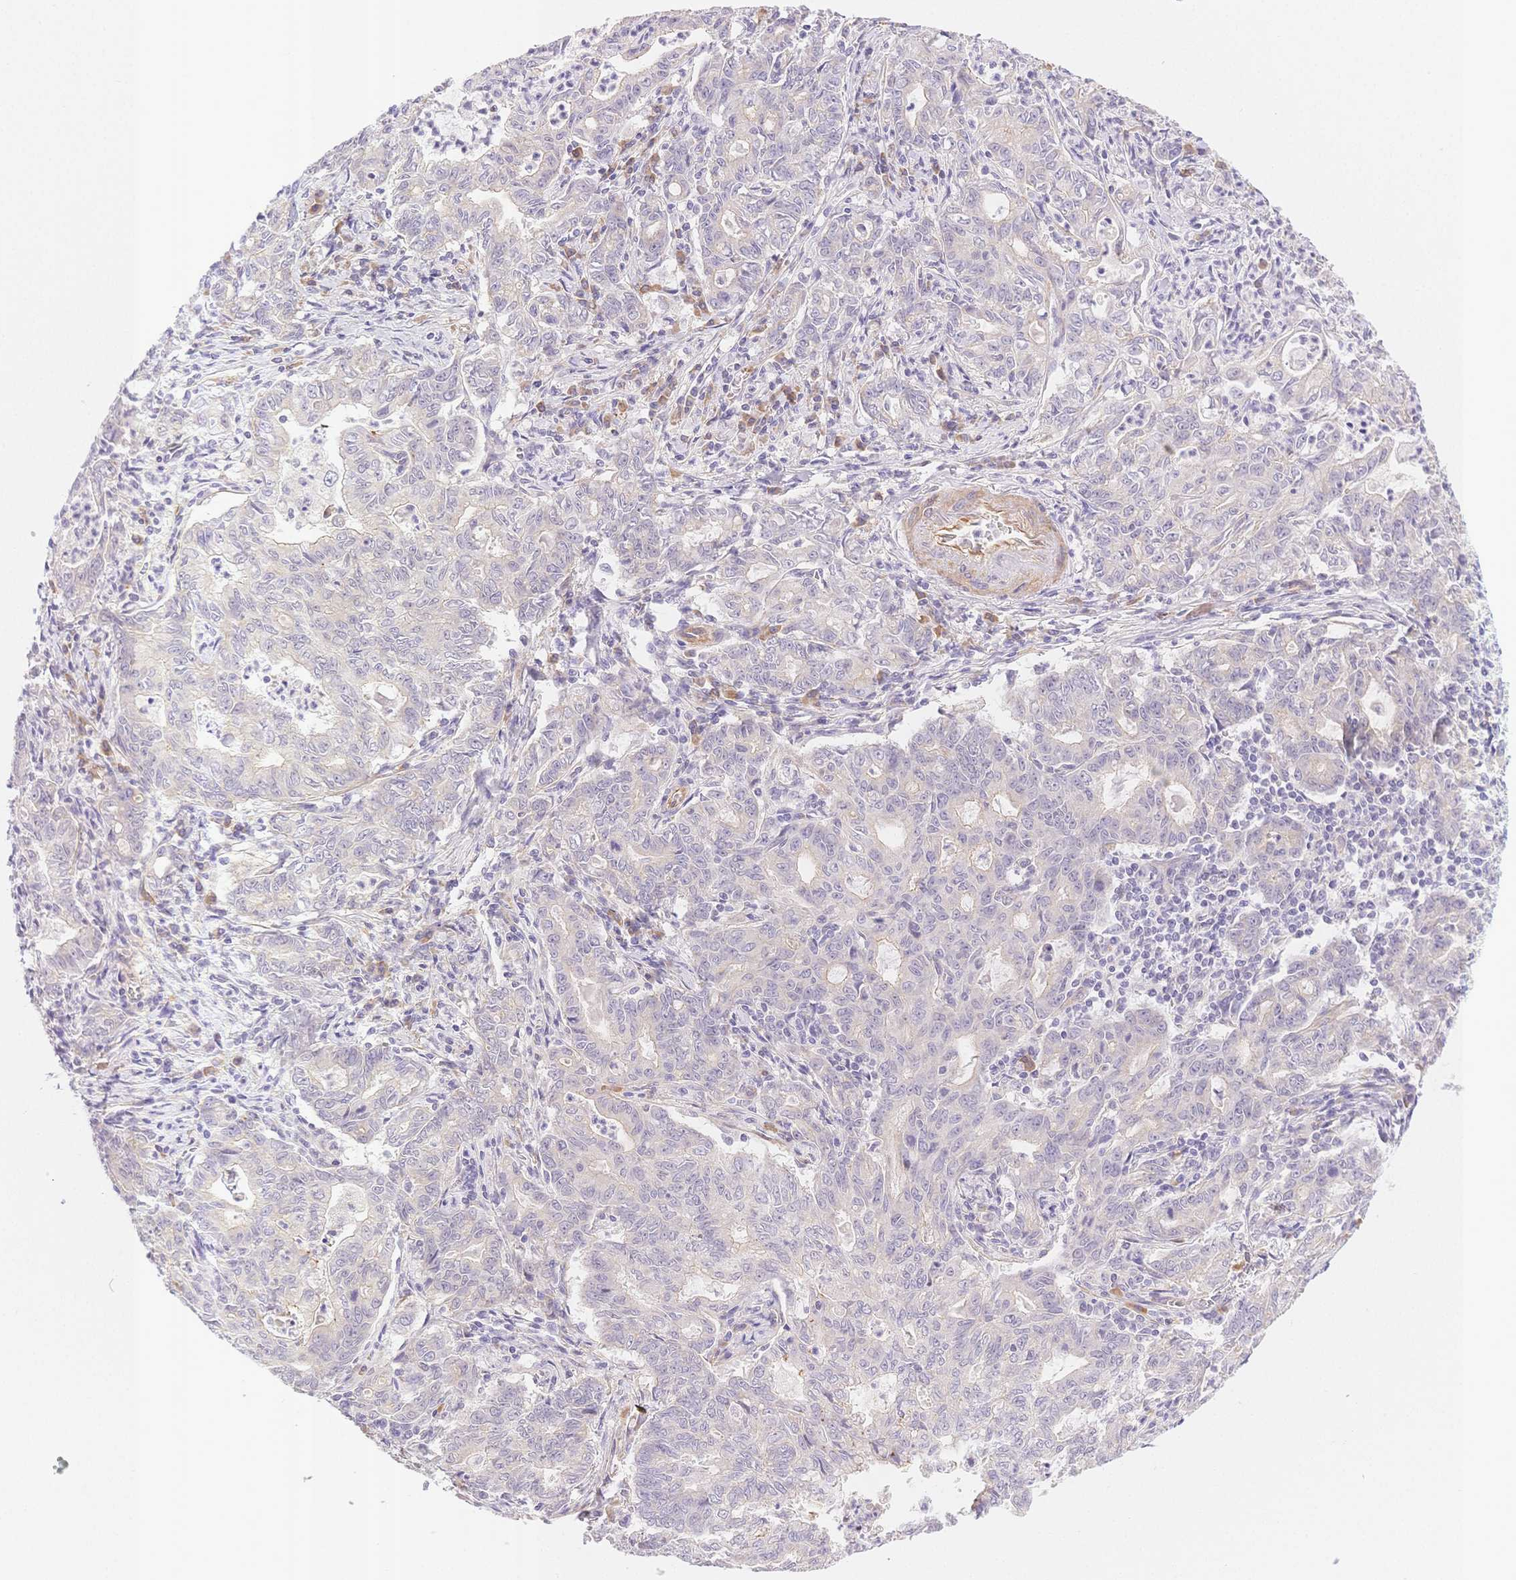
{"staining": {"intensity": "negative", "quantity": "none", "location": "none"}, "tissue": "stomach cancer", "cell_type": "Tumor cells", "image_type": "cancer", "snomed": [{"axis": "morphology", "description": "Adenocarcinoma, NOS"}, {"axis": "topography", "description": "Stomach, upper"}], "caption": "This is a histopathology image of immunohistochemistry staining of stomach cancer (adenocarcinoma), which shows no staining in tumor cells.", "gene": "CSN1S1", "patient": {"sex": "female", "age": 79}}